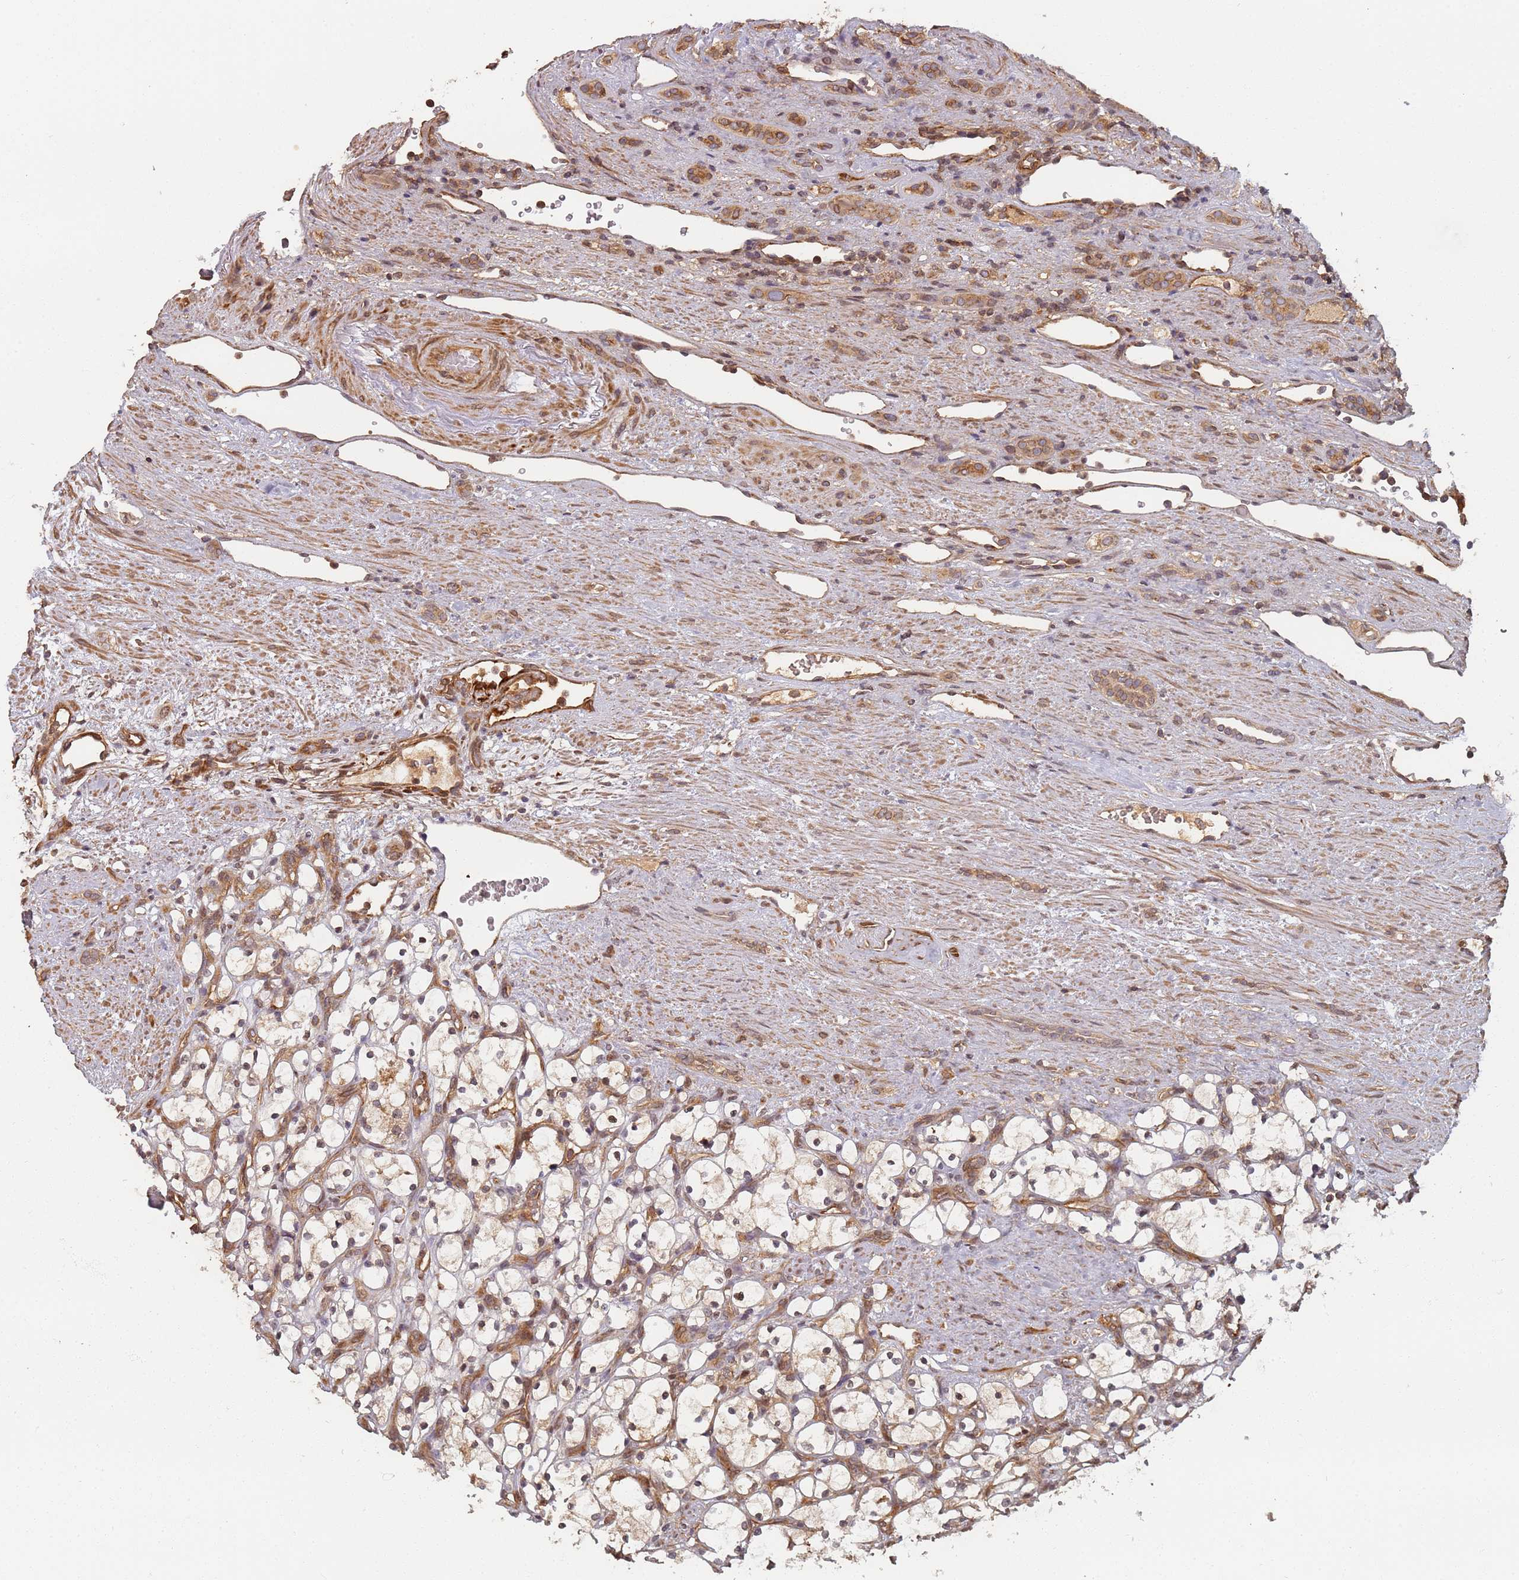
{"staining": {"intensity": "negative", "quantity": "none", "location": "none"}, "tissue": "renal cancer", "cell_type": "Tumor cells", "image_type": "cancer", "snomed": [{"axis": "morphology", "description": "Adenocarcinoma, NOS"}, {"axis": "topography", "description": "Kidney"}], "caption": "An immunohistochemistry micrograph of renal adenocarcinoma is shown. There is no staining in tumor cells of renal adenocarcinoma.", "gene": "SDCCAG8", "patient": {"sex": "female", "age": 69}}